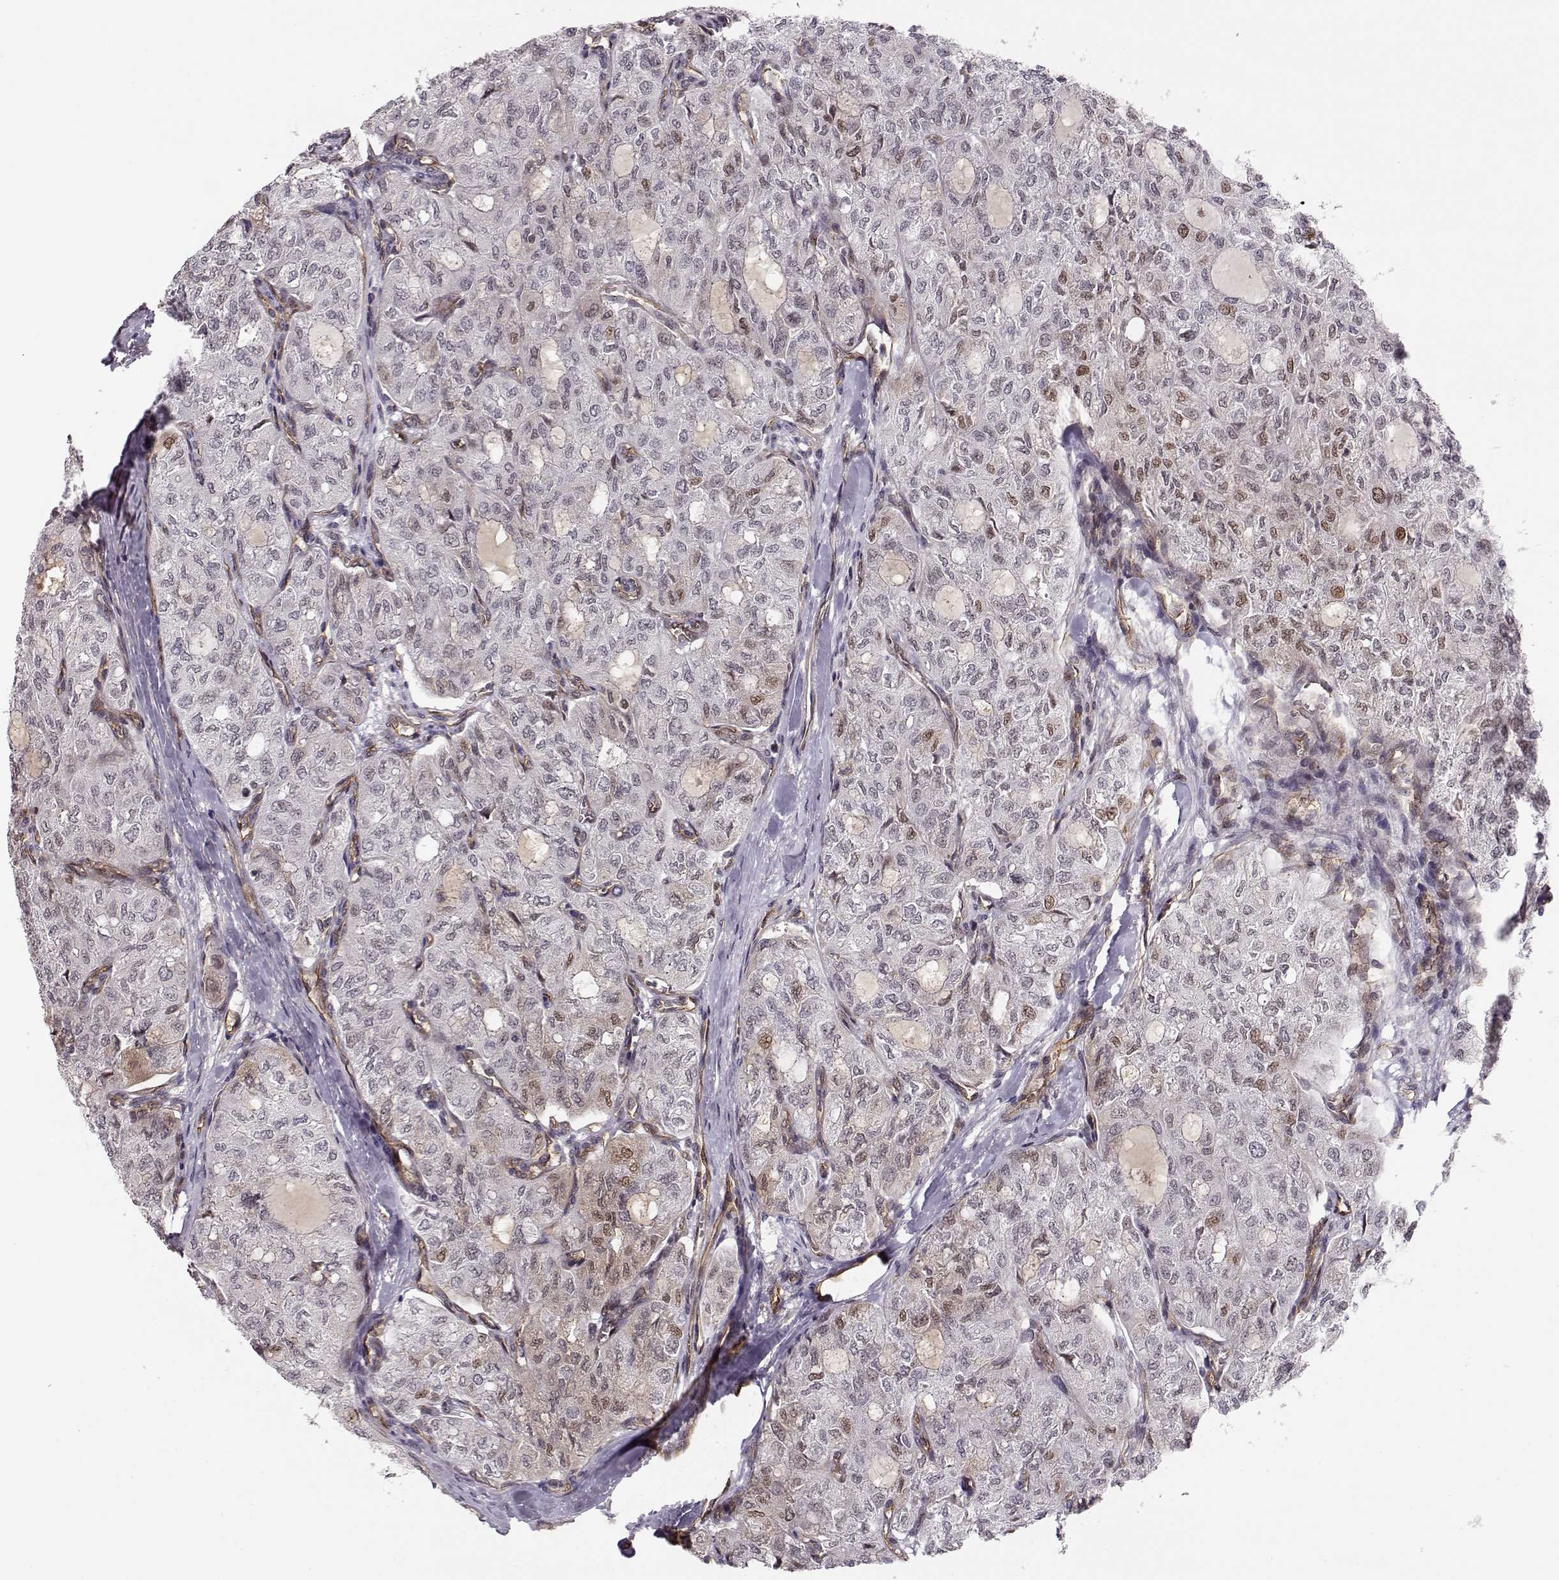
{"staining": {"intensity": "moderate", "quantity": "<25%", "location": "nuclear"}, "tissue": "thyroid cancer", "cell_type": "Tumor cells", "image_type": "cancer", "snomed": [{"axis": "morphology", "description": "Follicular adenoma carcinoma, NOS"}, {"axis": "topography", "description": "Thyroid gland"}], "caption": "IHC photomicrograph of neoplastic tissue: thyroid cancer (follicular adenoma carcinoma) stained using immunohistochemistry (IHC) reveals low levels of moderate protein expression localized specifically in the nuclear of tumor cells, appearing as a nuclear brown color.", "gene": "CIR1", "patient": {"sex": "male", "age": 75}}